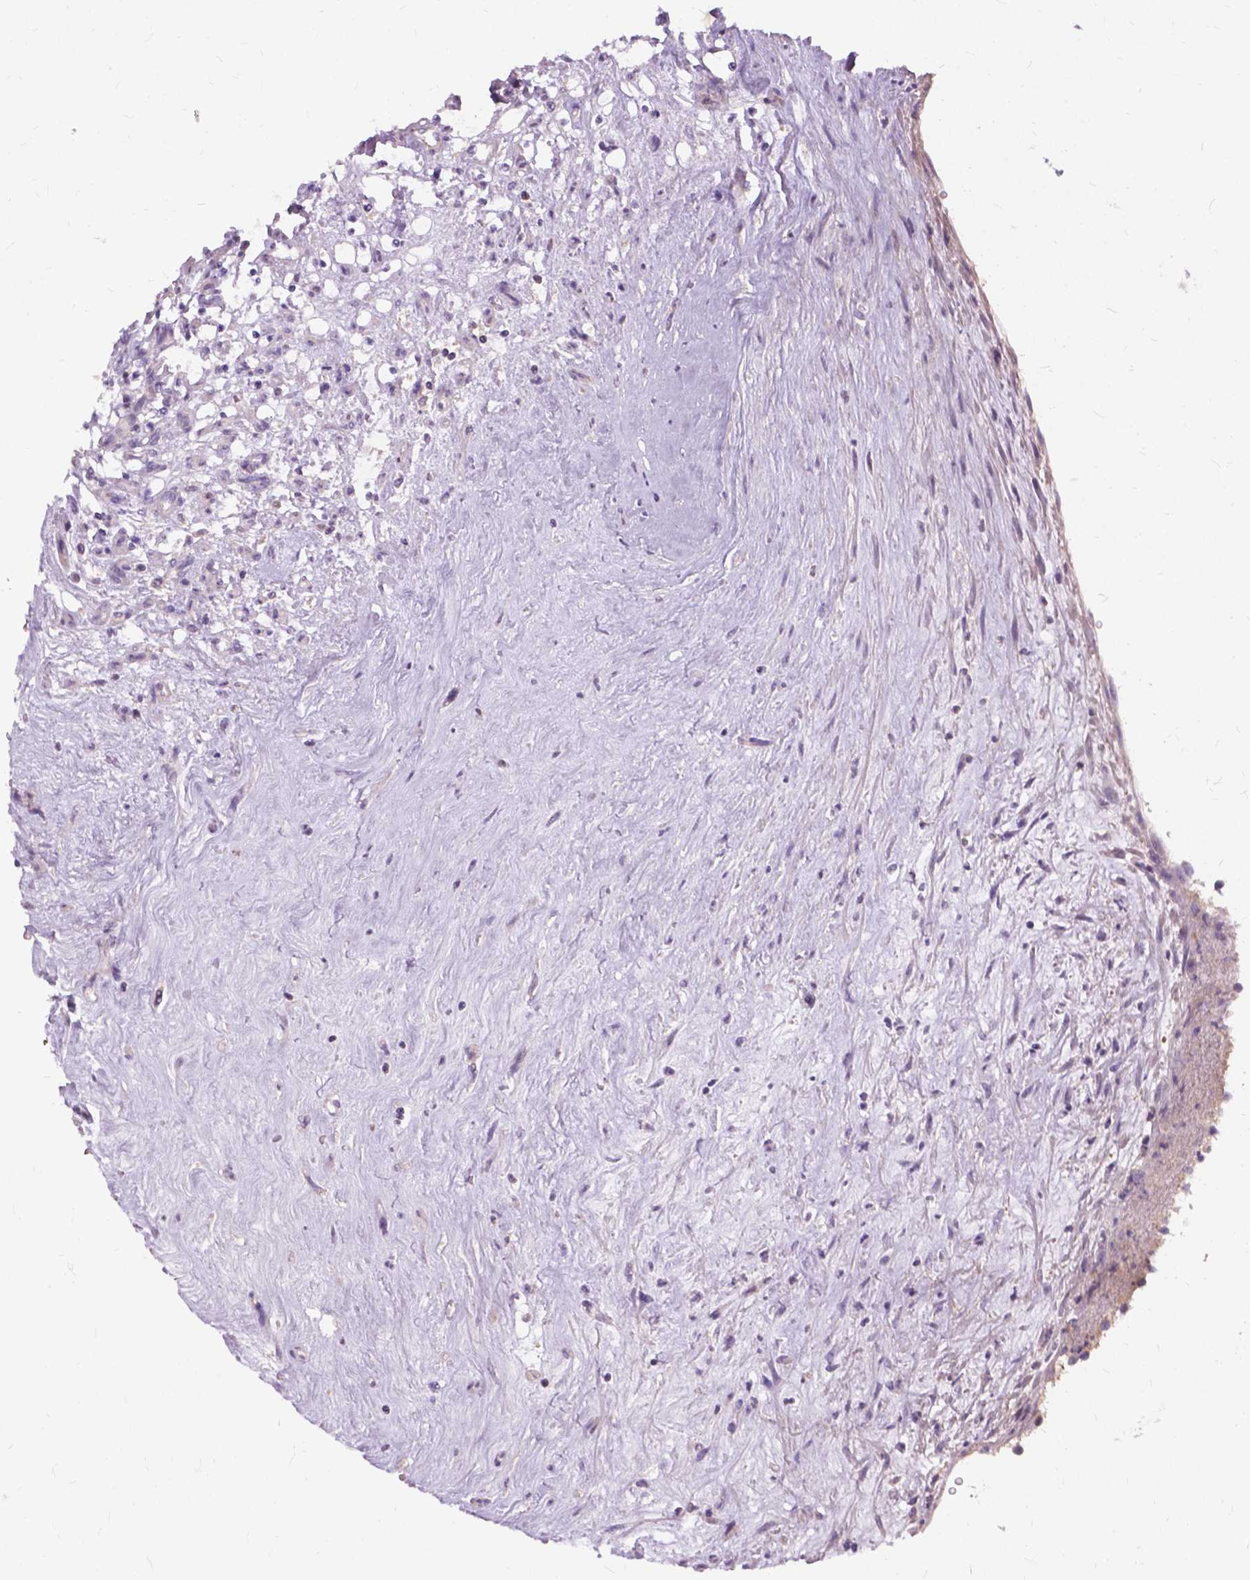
{"staining": {"intensity": "negative", "quantity": "none", "location": "none"}, "tissue": "renal cancer", "cell_type": "Tumor cells", "image_type": "cancer", "snomed": [{"axis": "morphology", "description": "Adenocarcinoma, NOS"}, {"axis": "topography", "description": "Kidney"}], "caption": "A high-resolution histopathology image shows immunohistochemistry (IHC) staining of renal cancer (adenocarcinoma), which demonstrates no significant expression in tumor cells.", "gene": "JAK3", "patient": {"sex": "female", "age": 69}}